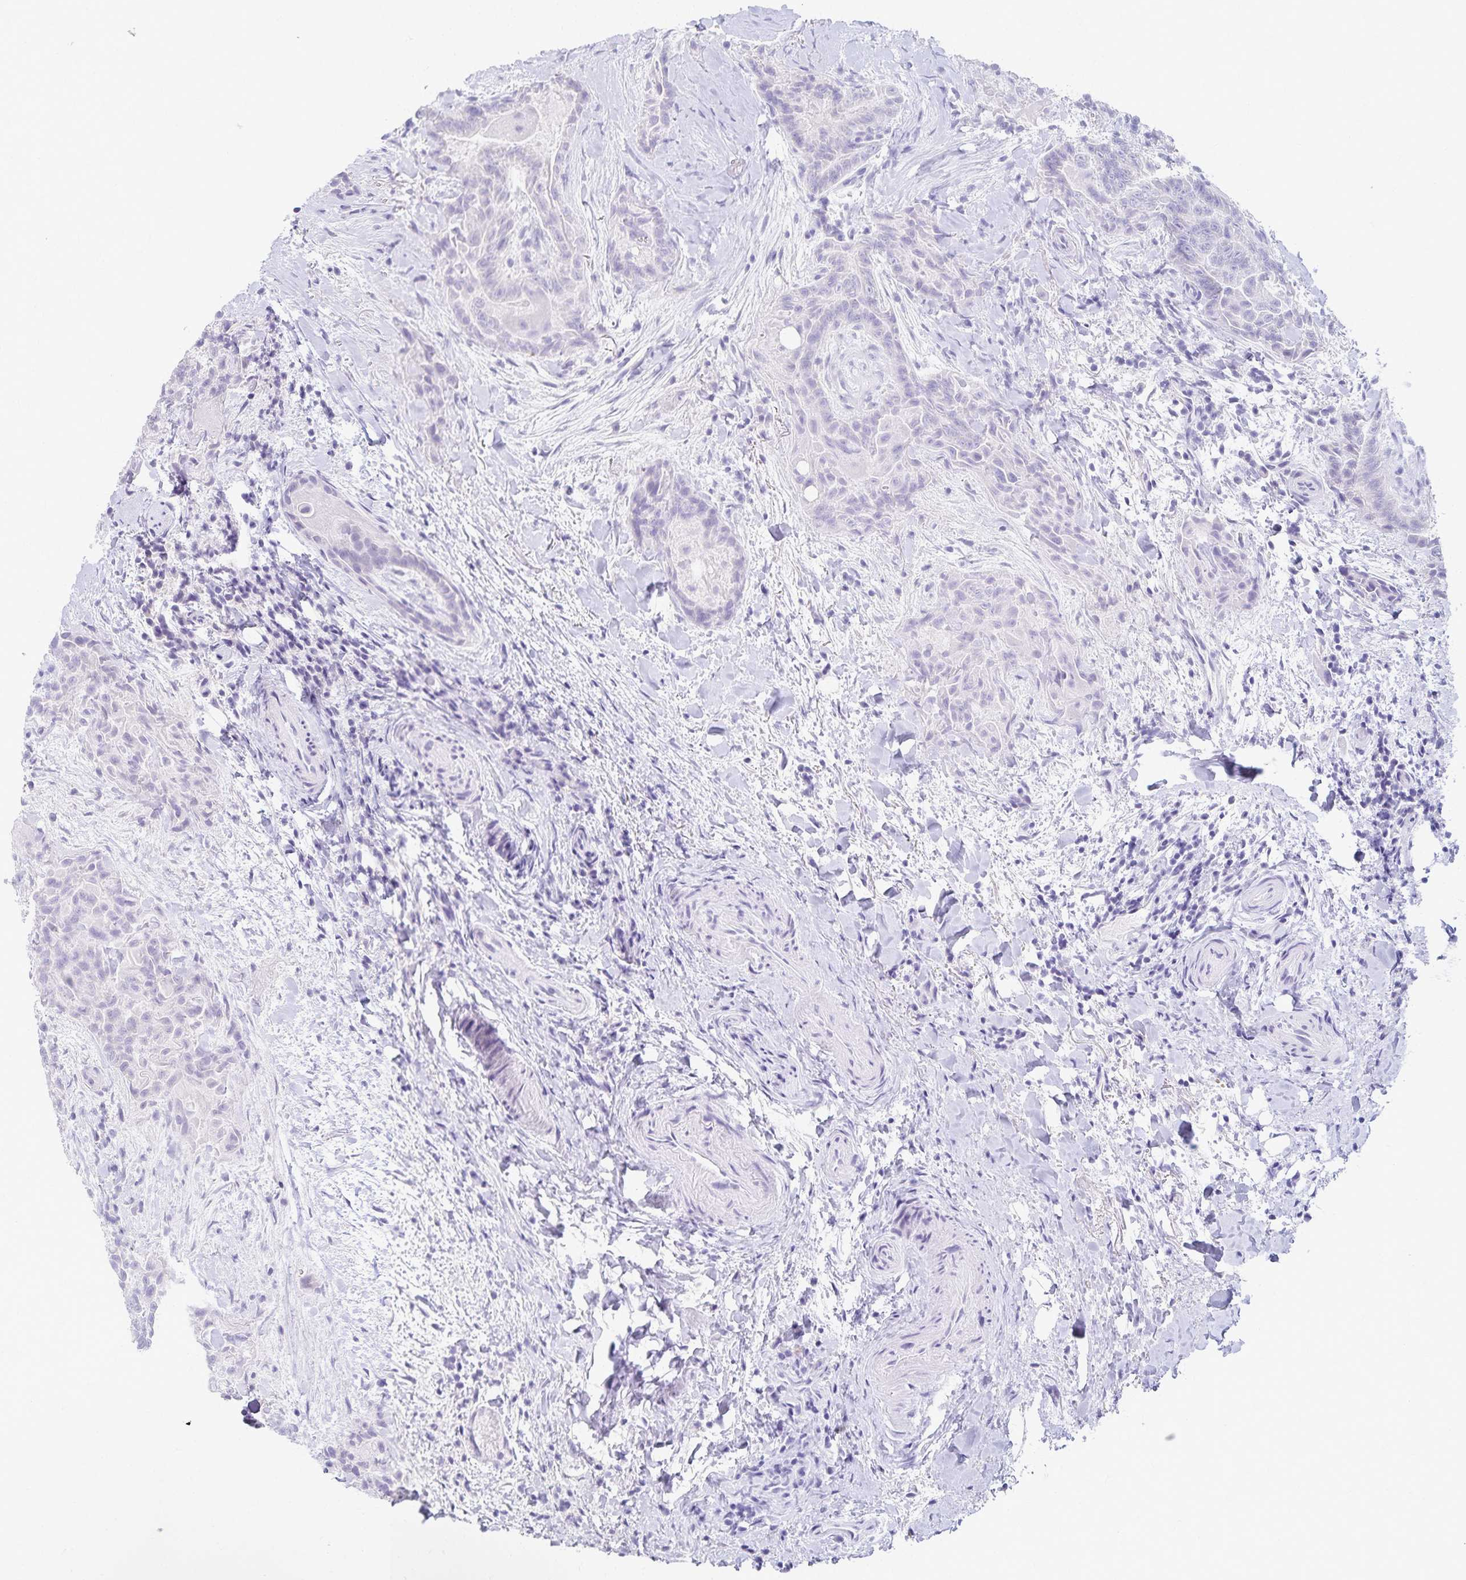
{"staining": {"intensity": "negative", "quantity": "none", "location": "none"}, "tissue": "thyroid cancer", "cell_type": "Tumor cells", "image_type": "cancer", "snomed": [{"axis": "morphology", "description": "Papillary adenocarcinoma, NOS"}, {"axis": "topography", "description": "Thyroid gland"}], "caption": "The photomicrograph exhibits no staining of tumor cells in thyroid cancer (papillary adenocarcinoma).", "gene": "C2orf50", "patient": {"sex": "female", "age": 61}}